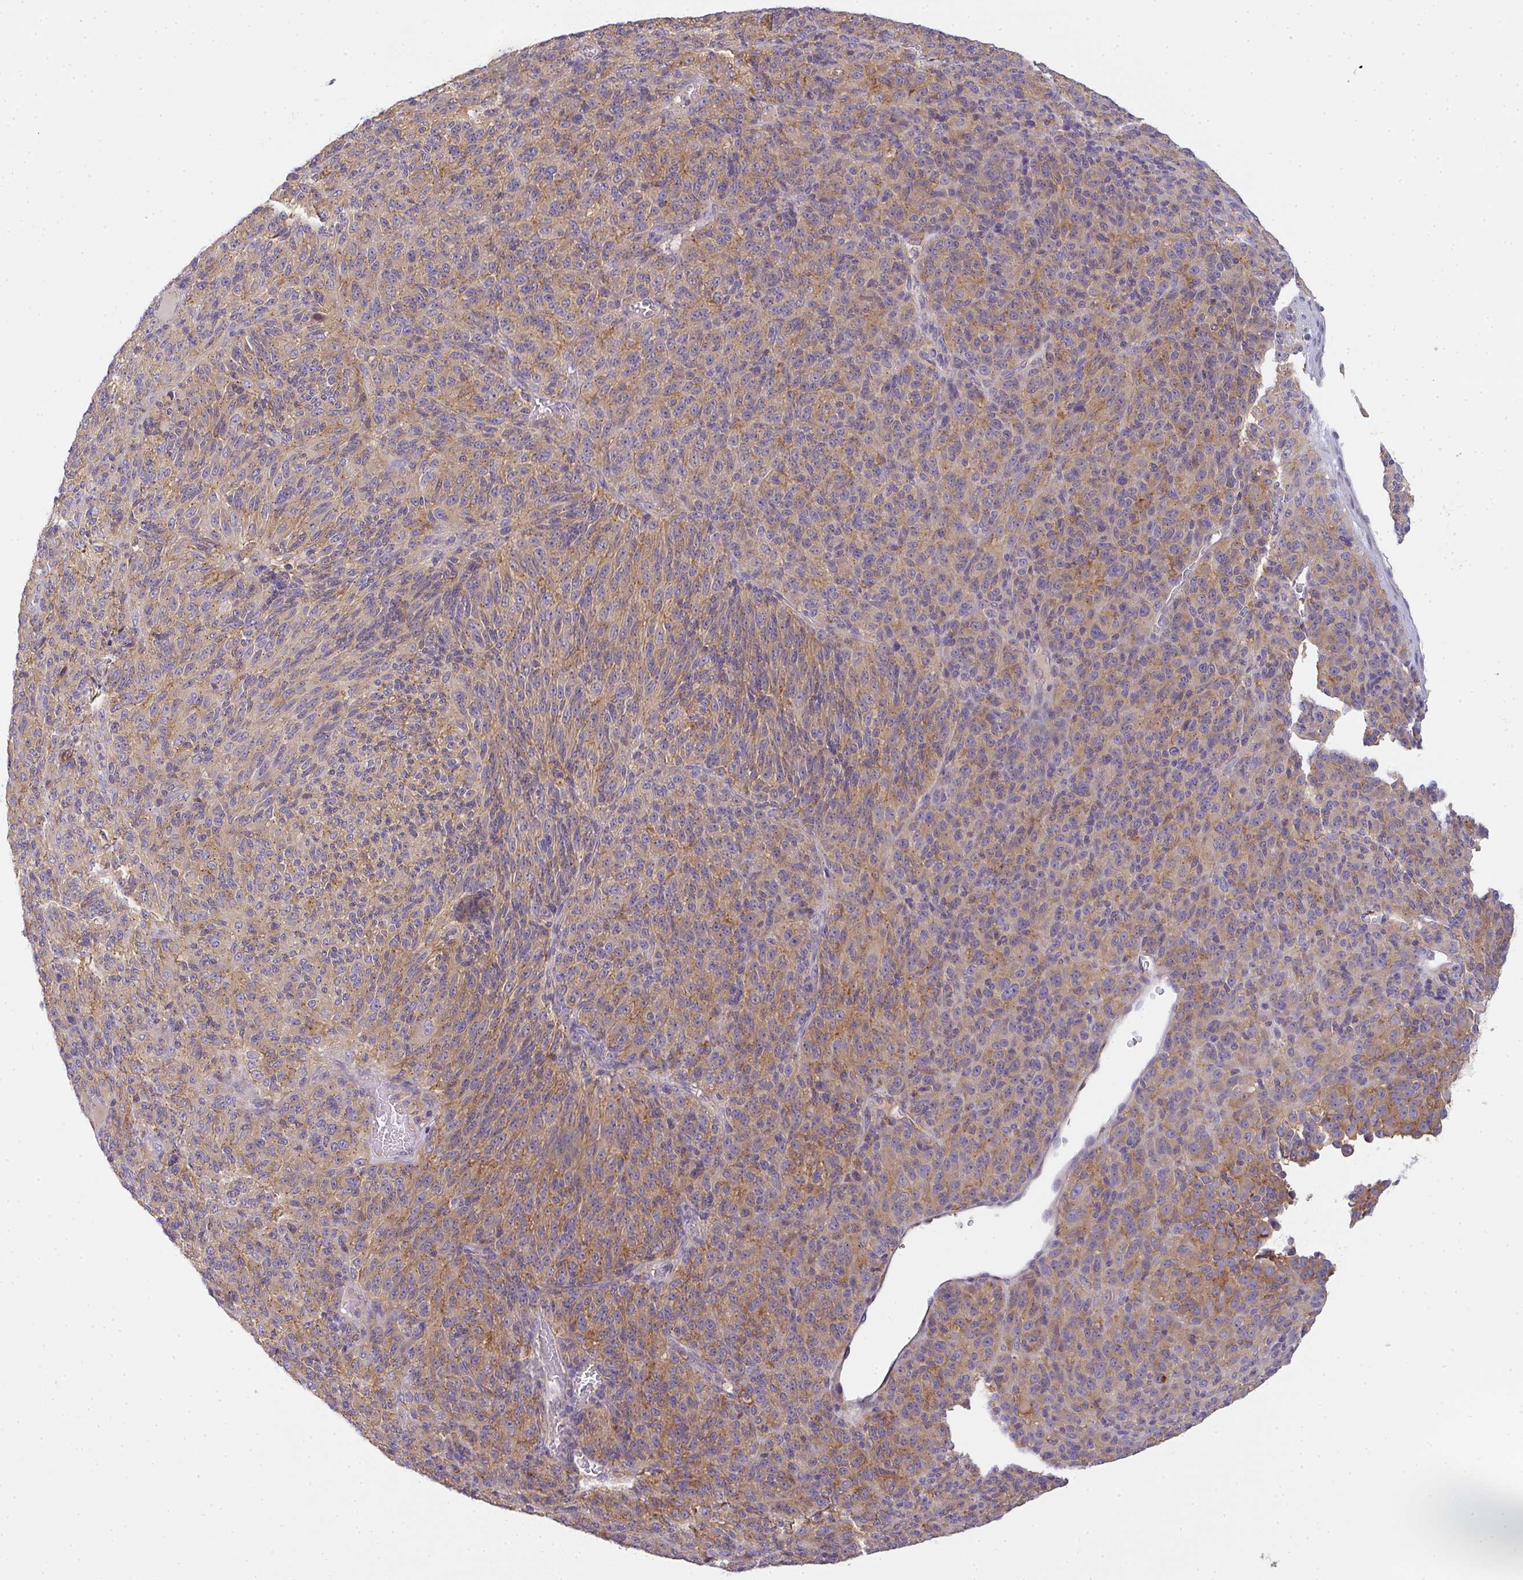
{"staining": {"intensity": "moderate", "quantity": "25%-75%", "location": "cytoplasmic/membranous"}, "tissue": "melanoma", "cell_type": "Tumor cells", "image_type": "cancer", "snomed": [{"axis": "morphology", "description": "Malignant melanoma, Metastatic site"}, {"axis": "topography", "description": "Brain"}], "caption": "A brown stain highlights moderate cytoplasmic/membranous staining of a protein in malignant melanoma (metastatic site) tumor cells. (Stains: DAB (3,3'-diaminobenzidine) in brown, nuclei in blue, Microscopy: brightfield microscopy at high magnification).", "gene": "SNX5", "patient": {"sex": "female", "age": 56}}